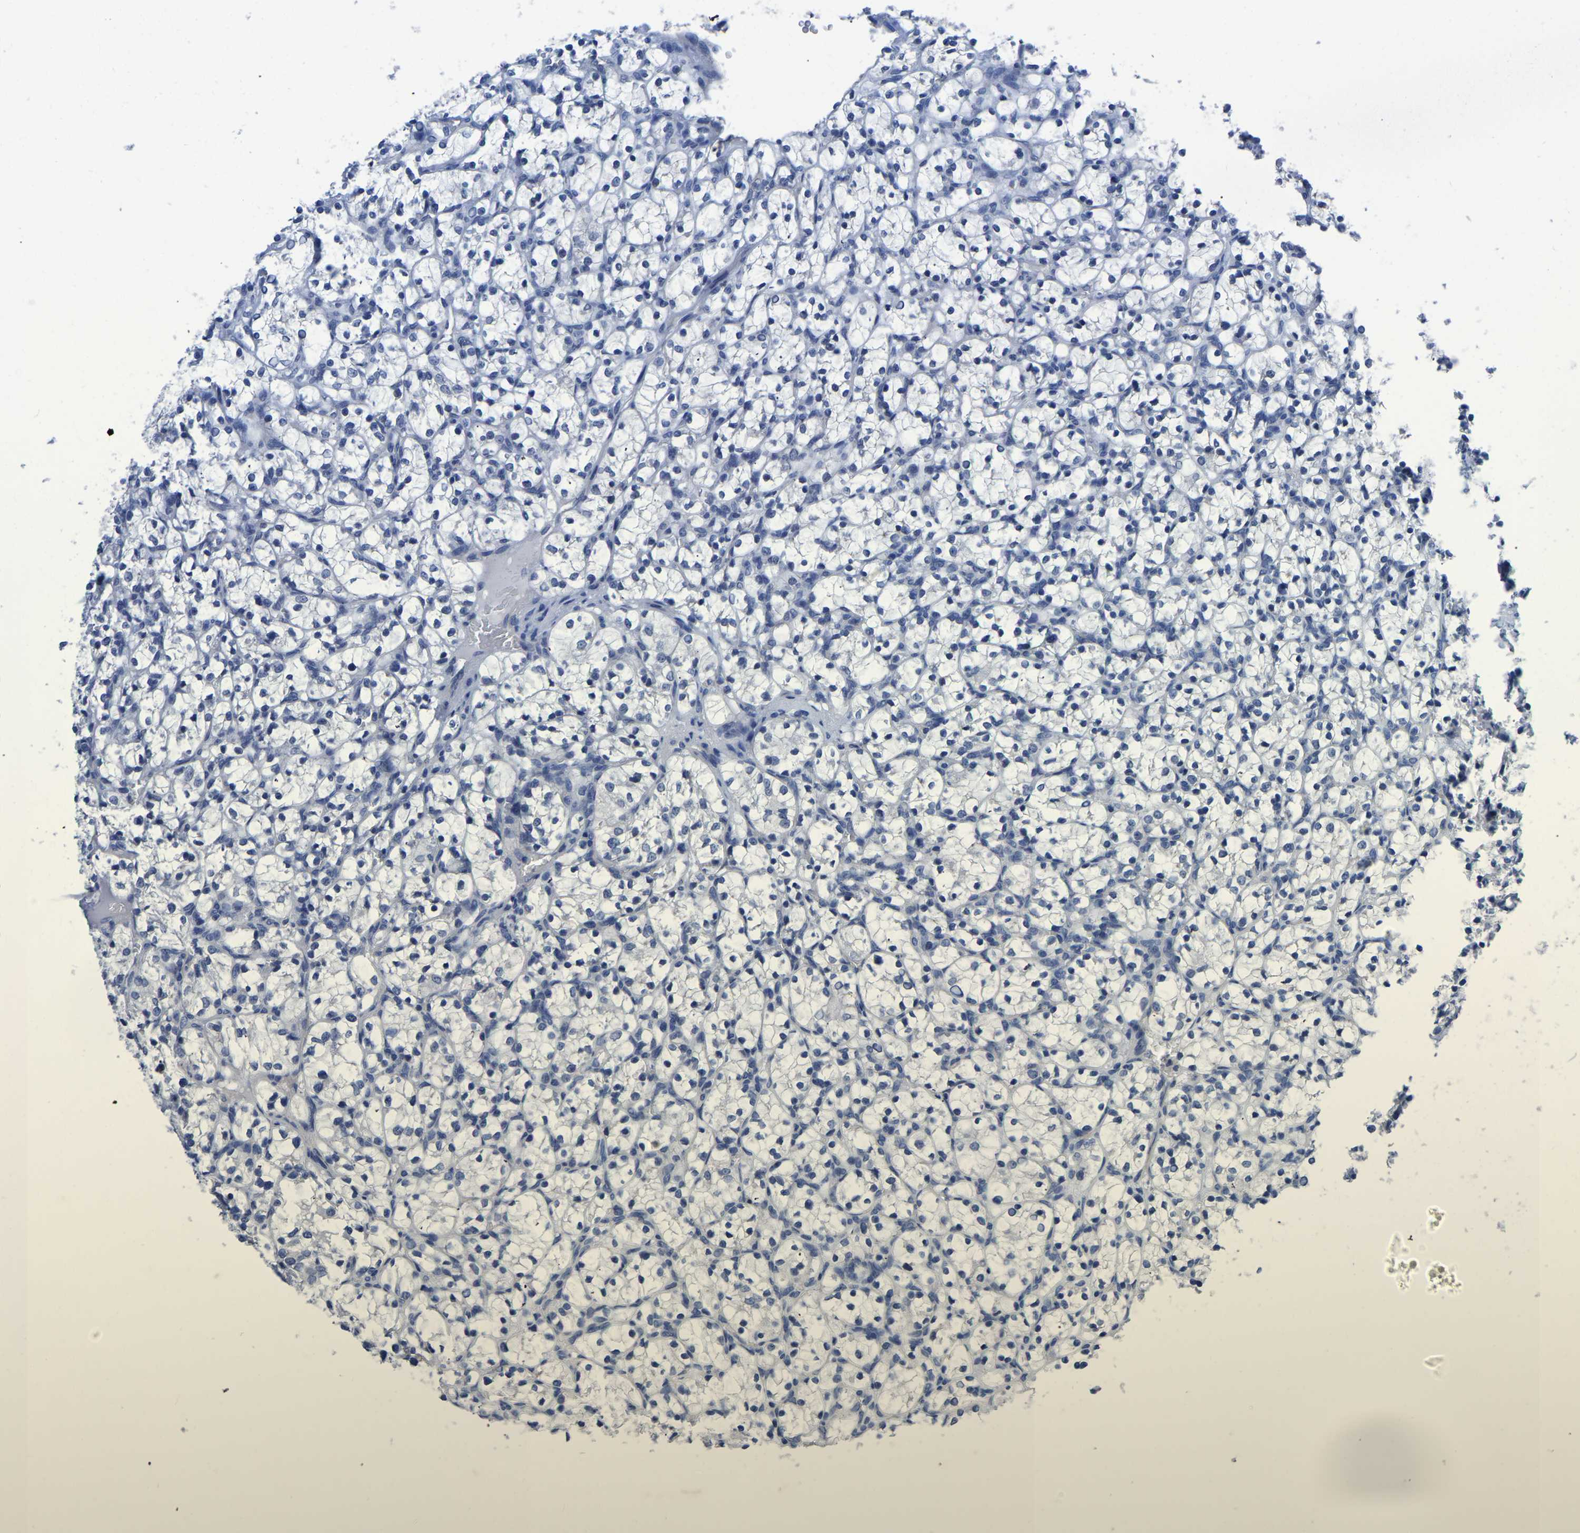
{"staining": {"intensity": "negative", "quantity": "none", "location": "none"}, "tissue": "renal cancer", "cell_type": "Tumor cells", "image_type": "cancer", "snomed": [{"axis": "morphology", "description": "Adenocarcinoma, NOS"}, {"axis": "topography", "description": "Kidney"}], "caption": "This image is of renal adenocarcinoma stained with immunohistochemistry to label a protein in brown with the nuclei are counter-stained blue. There is no positivity in tumor cells.", "gene": "FGD5", "patient": {"sex": "female", "age": 69}}